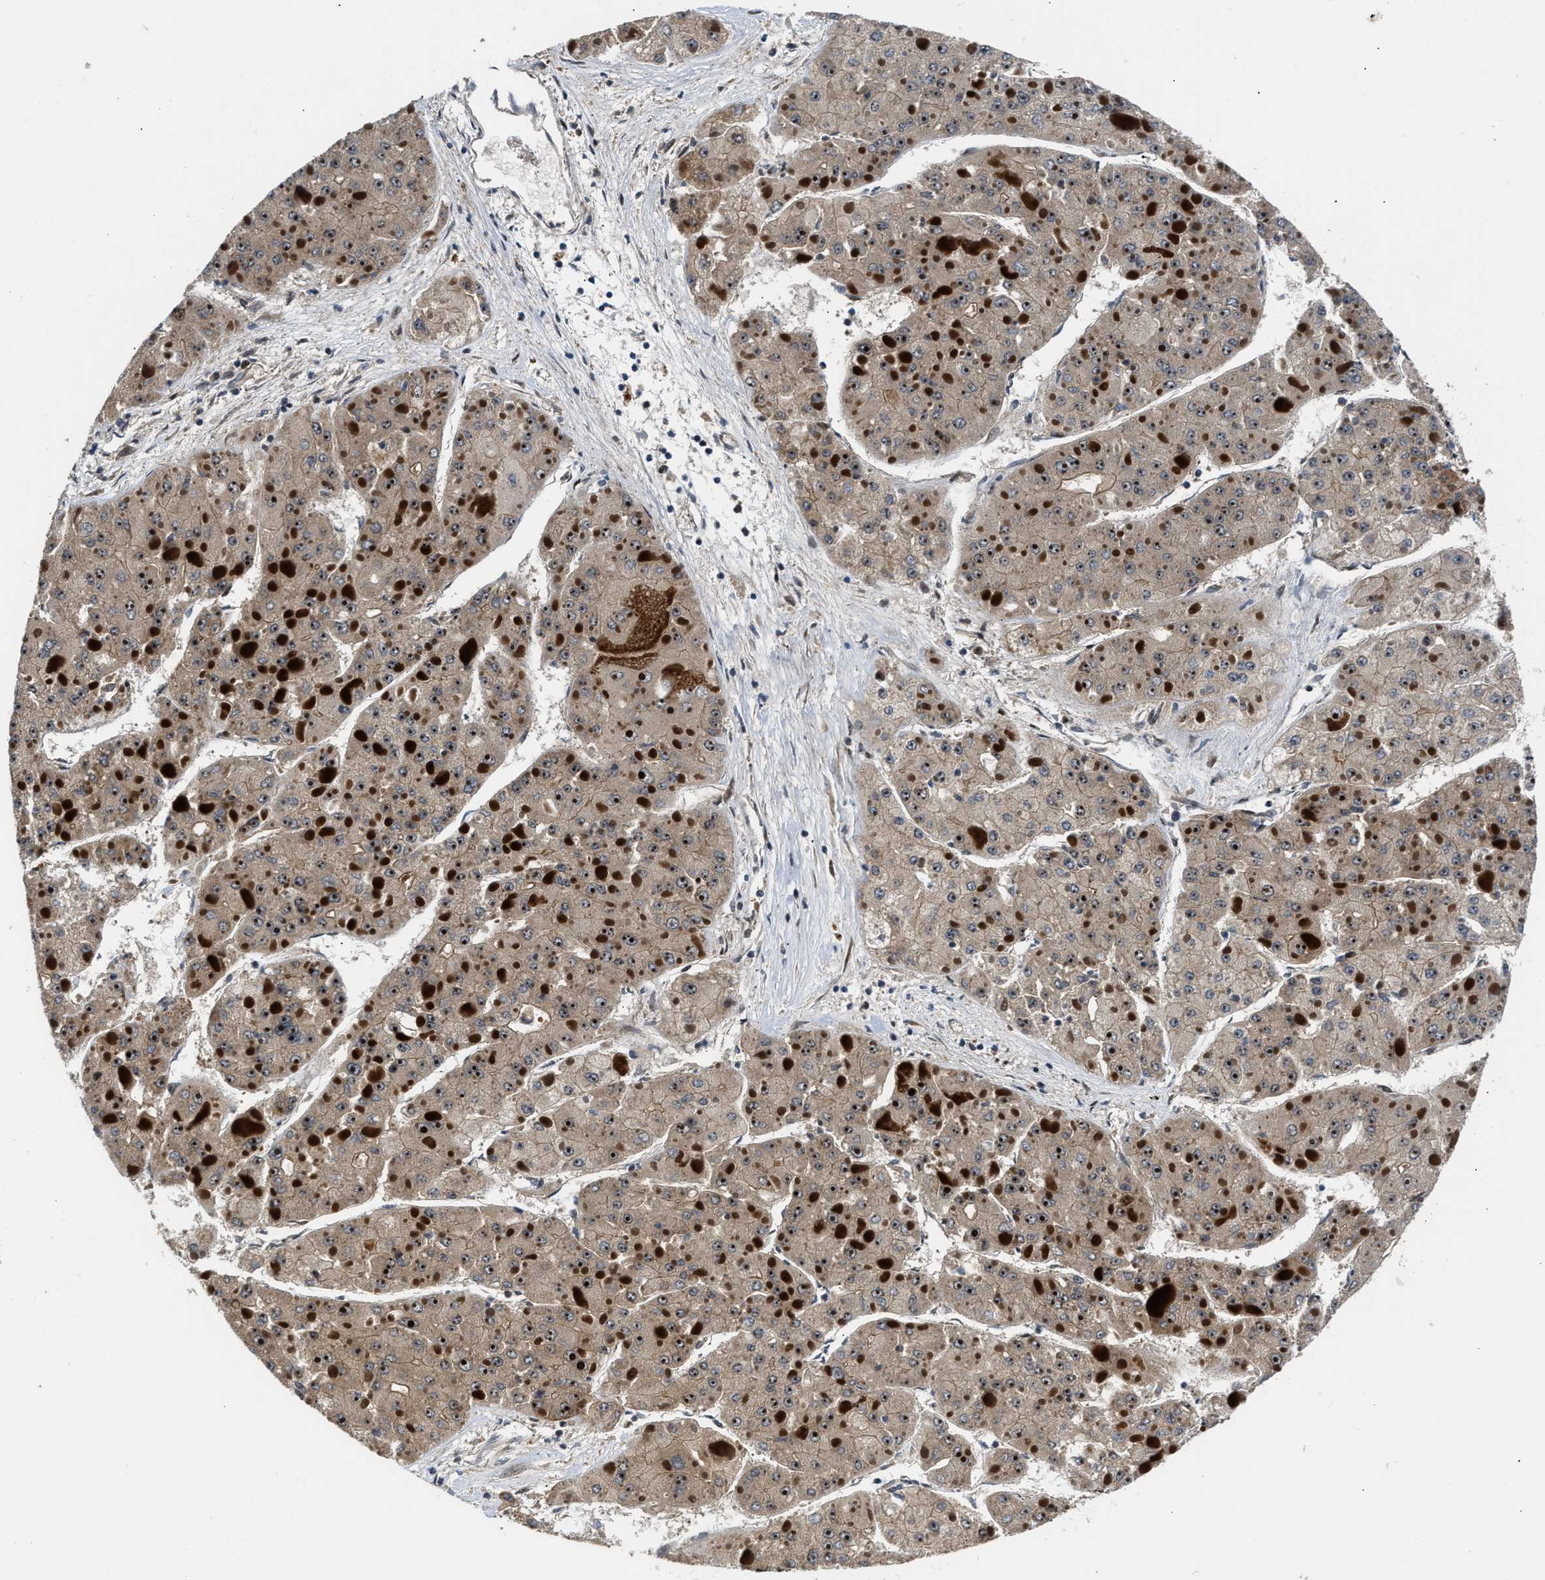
{"staining": {"intensity": "moderate", "quantity": ">75%", "location": "cytoplasmic/membranous,nuclear"}, "tissue": "liver cancer", "cell_type": "Tumor cells", "image_type": "cancer", "snomed": [{"axis": "morphology", "description": "Carcinoma, Hepatocellular, NOS"}, {"axis": "topography", "description": "Liver"}], "caption": "Liver cancer (hepatocellular carcinoma) stained for a protein shows moderate cytoplasmic/membranous and nuclear positivity in tumor cells. Using DAB (brown) and hematoxylin (blue) stains, captured at high magnification using brightfield microscopy.", "gene": "ALDH3A2", "patient": {"sex": "female", "age": 73}}